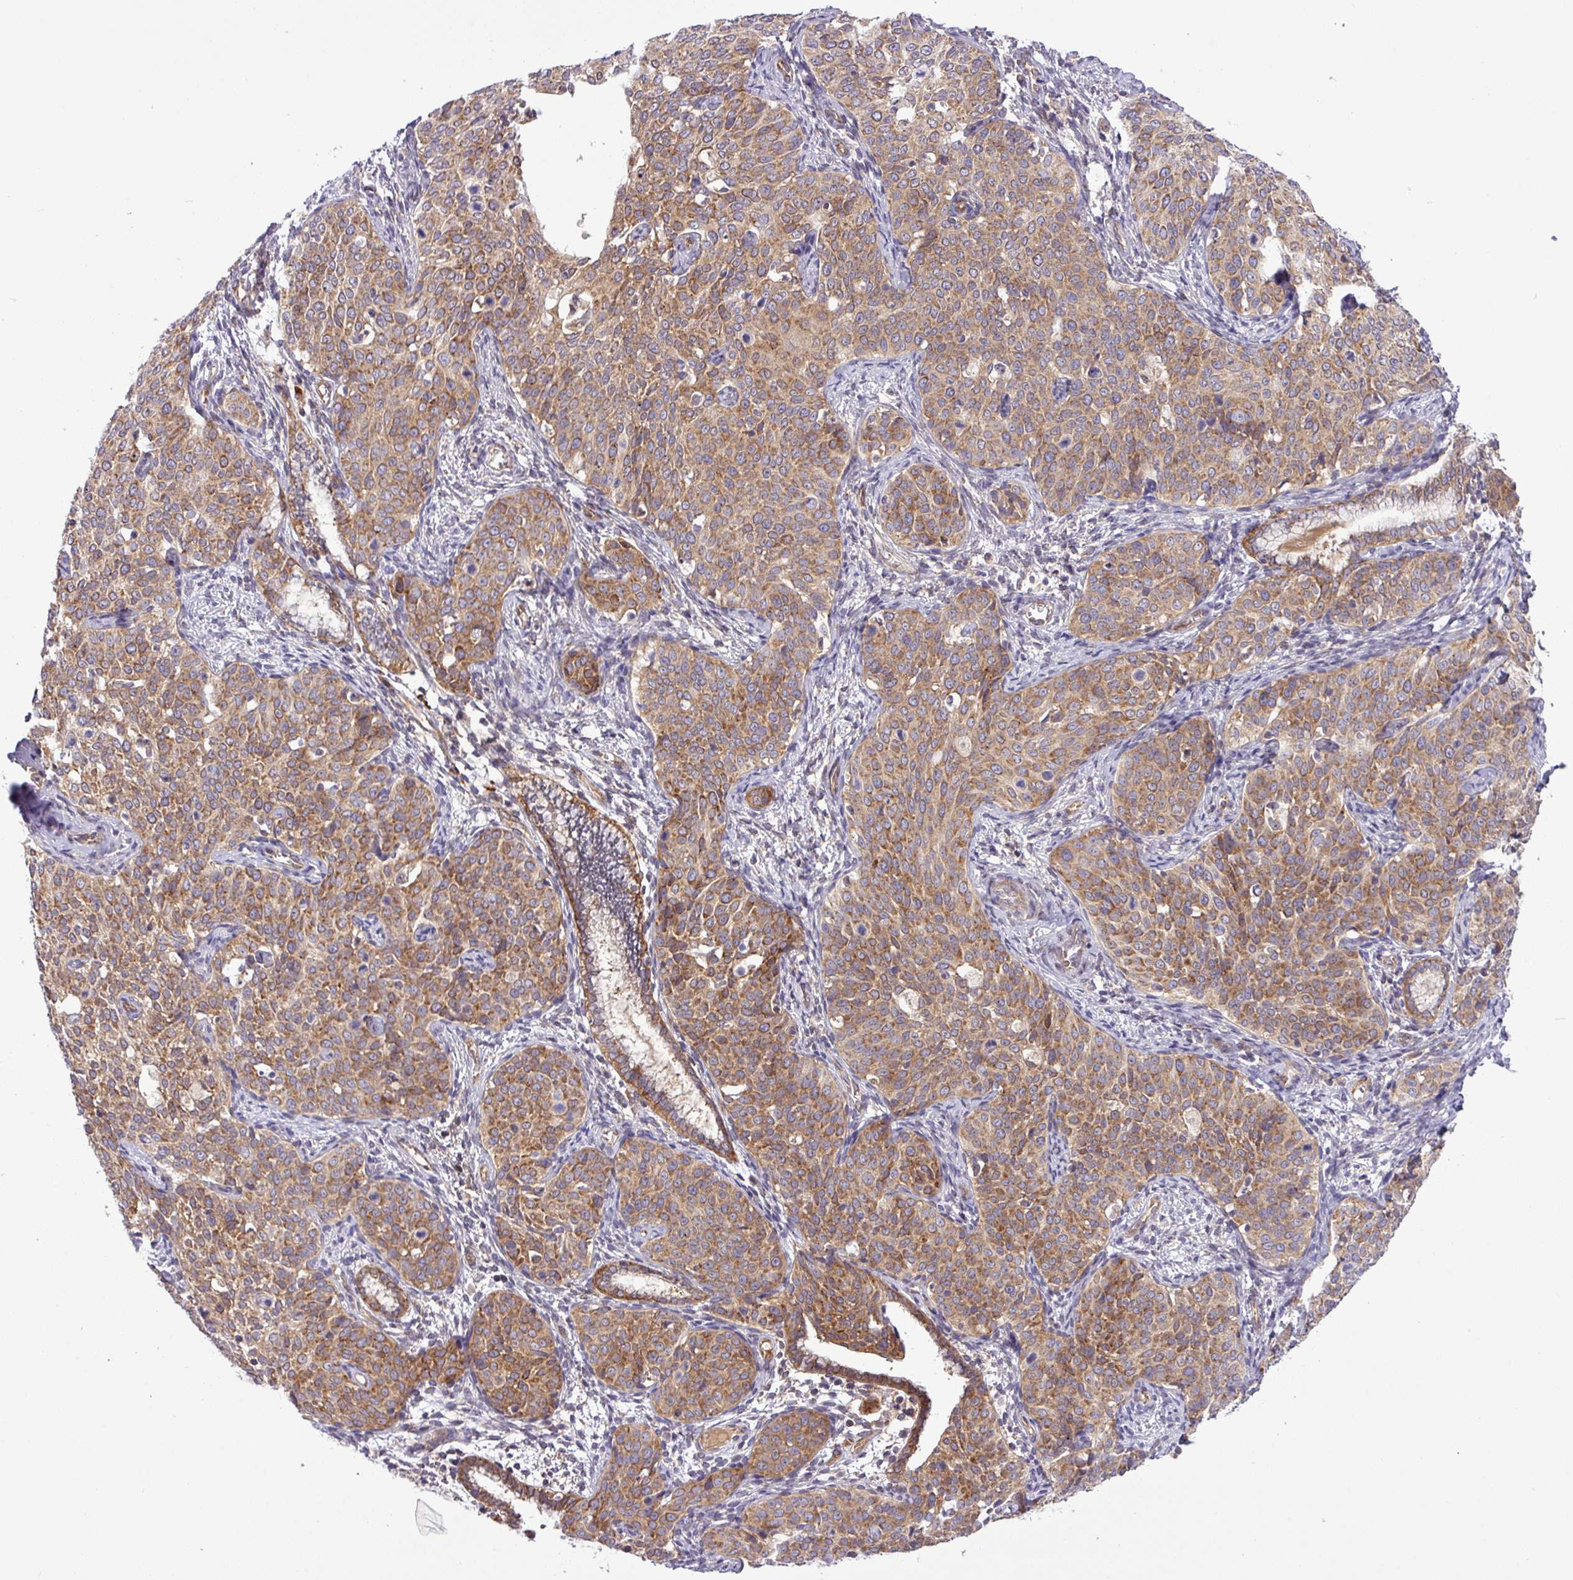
{"staining": {"intensity": "moderate", "quantity": ">75%", "location": "cytoplasmic/membranous"}, "tissue": "cervical cancer", "cell_type": "Tumor cells", "image_type": "cancer", "snomed": [{"axis": "morphology", "description": "Squamous cell carcinoma, NOS"}, {"axis": "topography", "description": "Cervix"}], "caption": "Immunohistochemistry (IHC) (DAB (3,3'-diaminobenzidine)) staining of squamous cell carcinoma (cervical) demonstrates moderate cytoplasmic/membranous protein positivity in approximately >75% of tumor cells.", "gene": "FAM222B", "patient": {"sex": "female", "age": 44}}